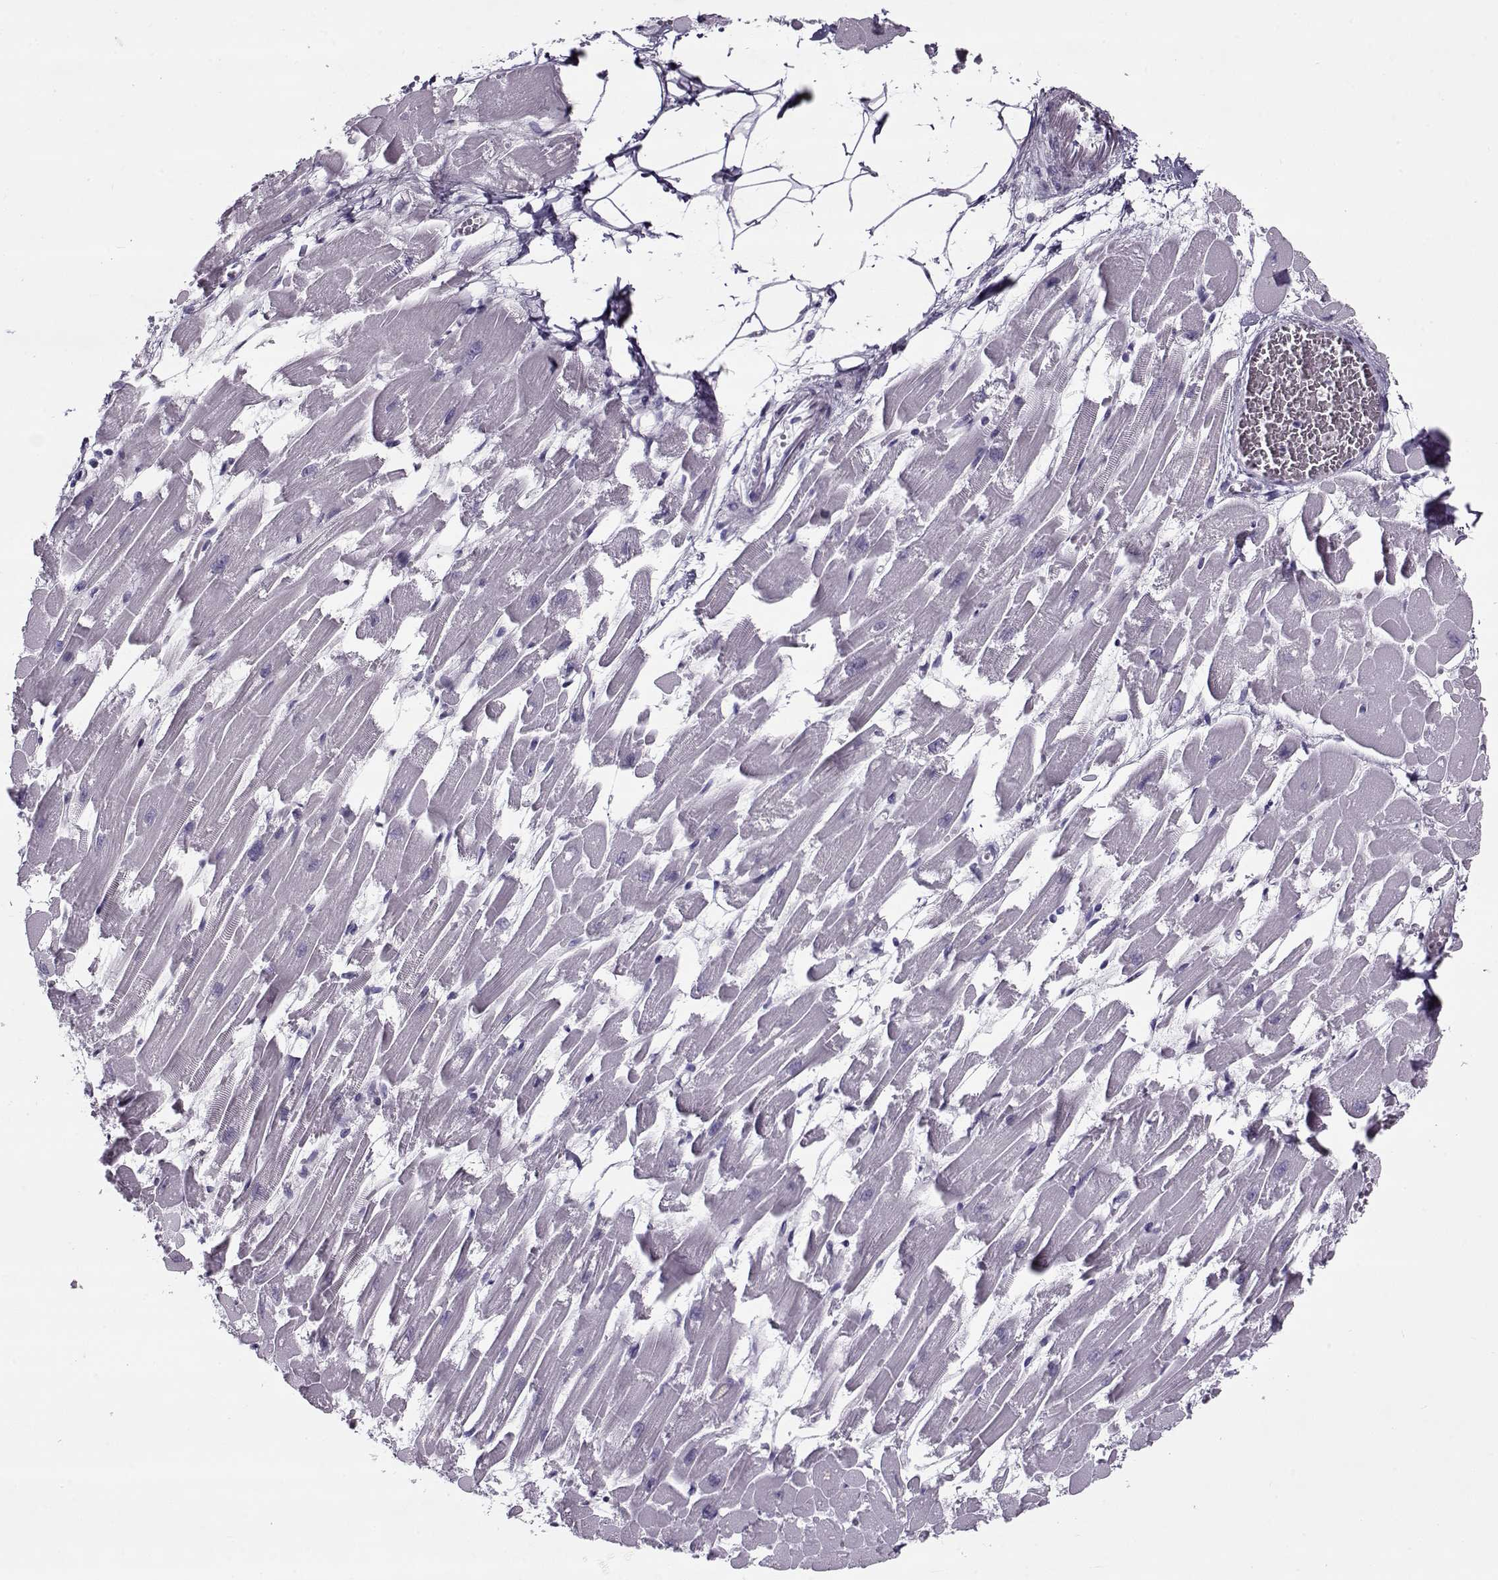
{"staining": {"intensity": "negative", "quantity": "none", "location": "none"}, "tissue": "heart muscle", "cell_type": "Cardiomyocytes", "image_type": "normal", "snomed": [{"axis": "morphology", "description": "Normal tissue, NOS"}, {"axis": "topography", "description": "Heart"}], "caption": "This is a micrograph of immunohistochemistry (IHC) staining of unremarkable heart muscle, which shows no staining in cardiomyocytes.", "gene": "GAGE10", "patient": {"sex": "female", "age": 52}}